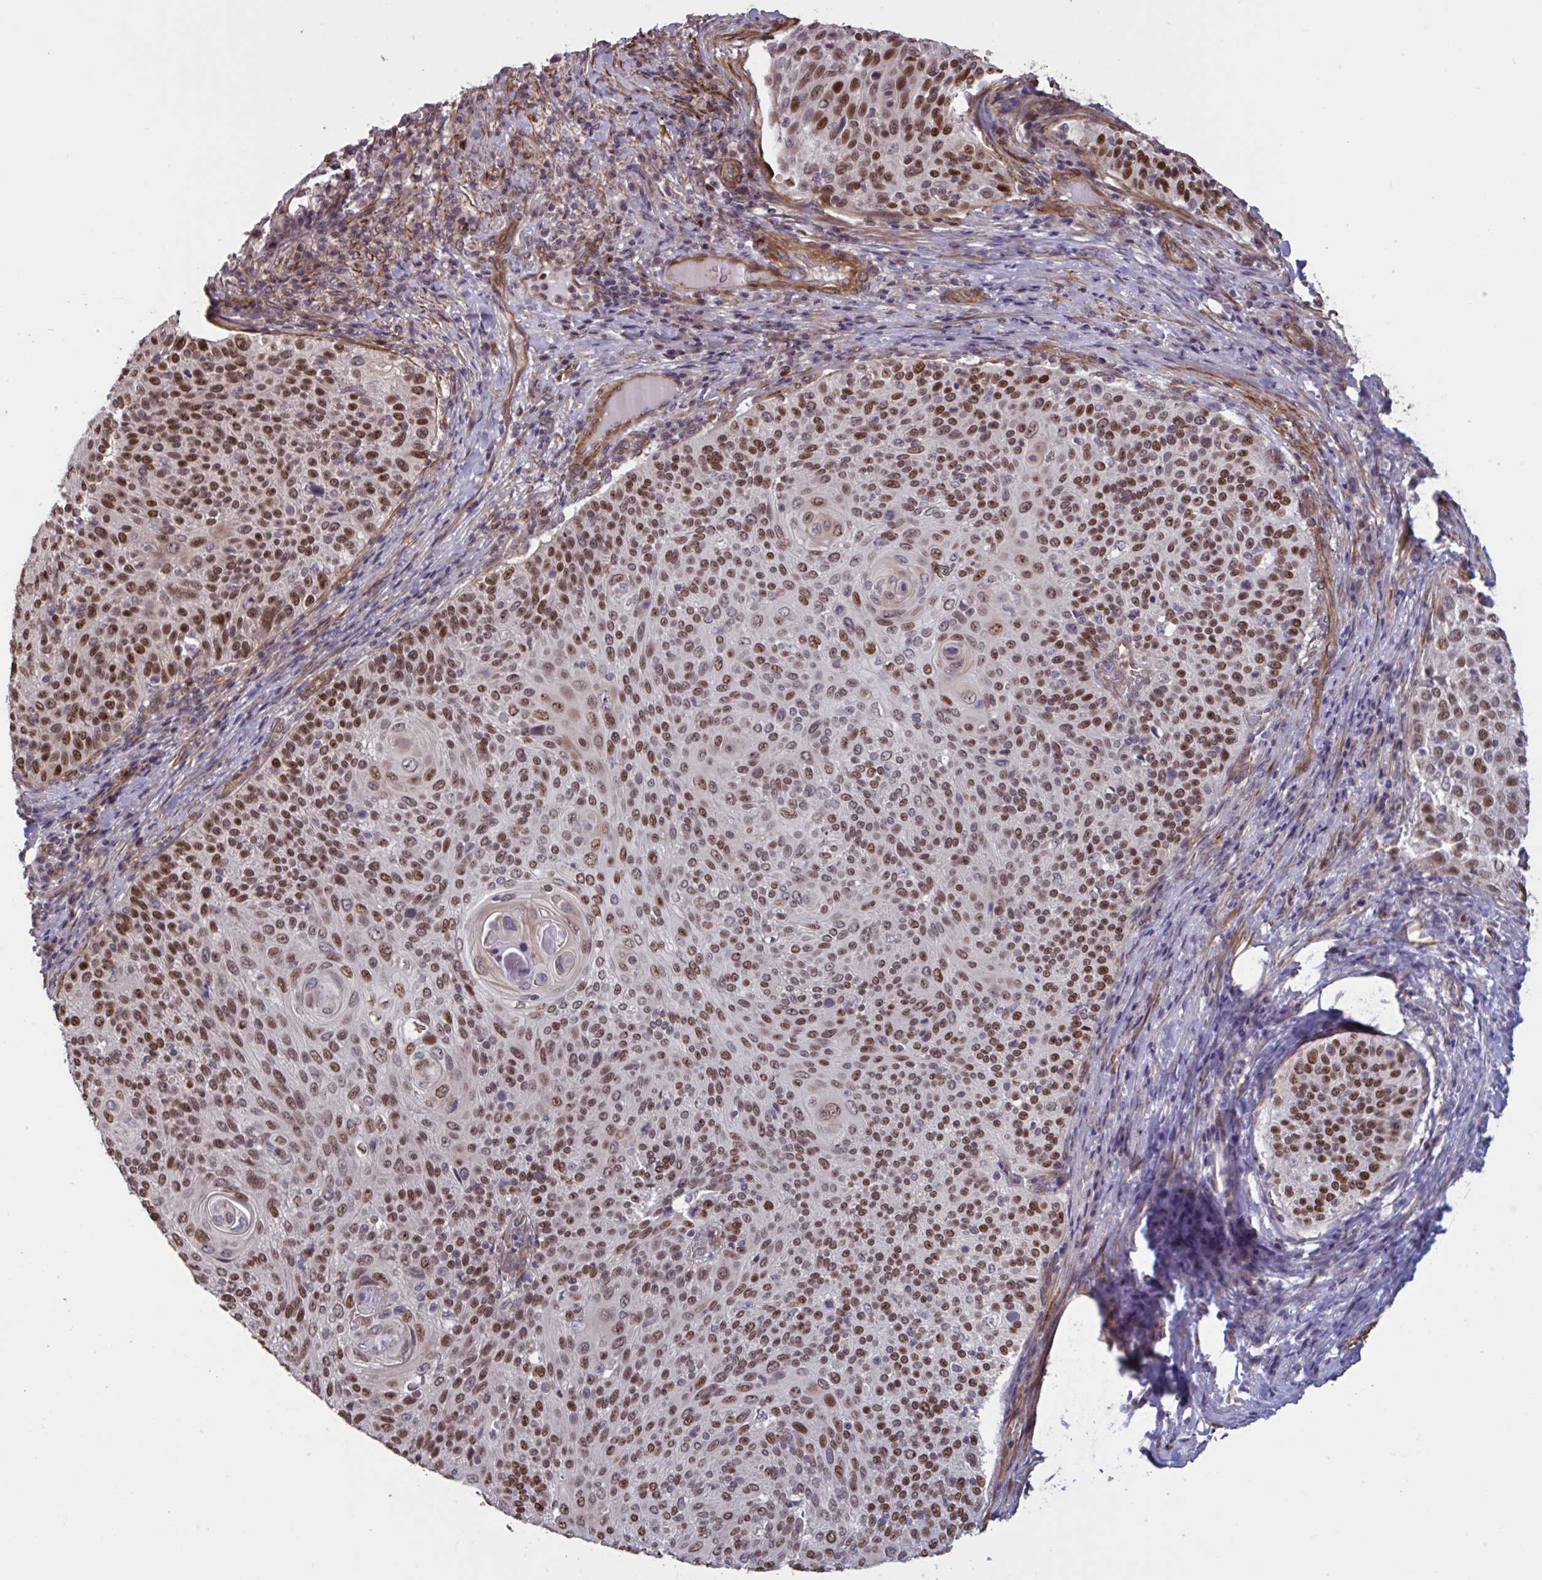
{"staining": {"intensity": "moderate", "quantity": ">75%", "location": "nuclear"}, "tissue": "cervical cancer", "cell_type": "Tumor cells", "image_type": "cancer", "snomed": [{"axis": "morphology", "description": "Squamous cell carcinoma, NOS"}, {"axis": "topography", "description": "Cervix"}], "caption": "High-power microscopy captured an immunohistochemistry micrograph of squamous cell carcinoma (cervical), revealing moderate nuclear positivity in approximately >75% of tumor cells.", "gene": "IPO5", "patient": {"sex": "female", "age": 31}}